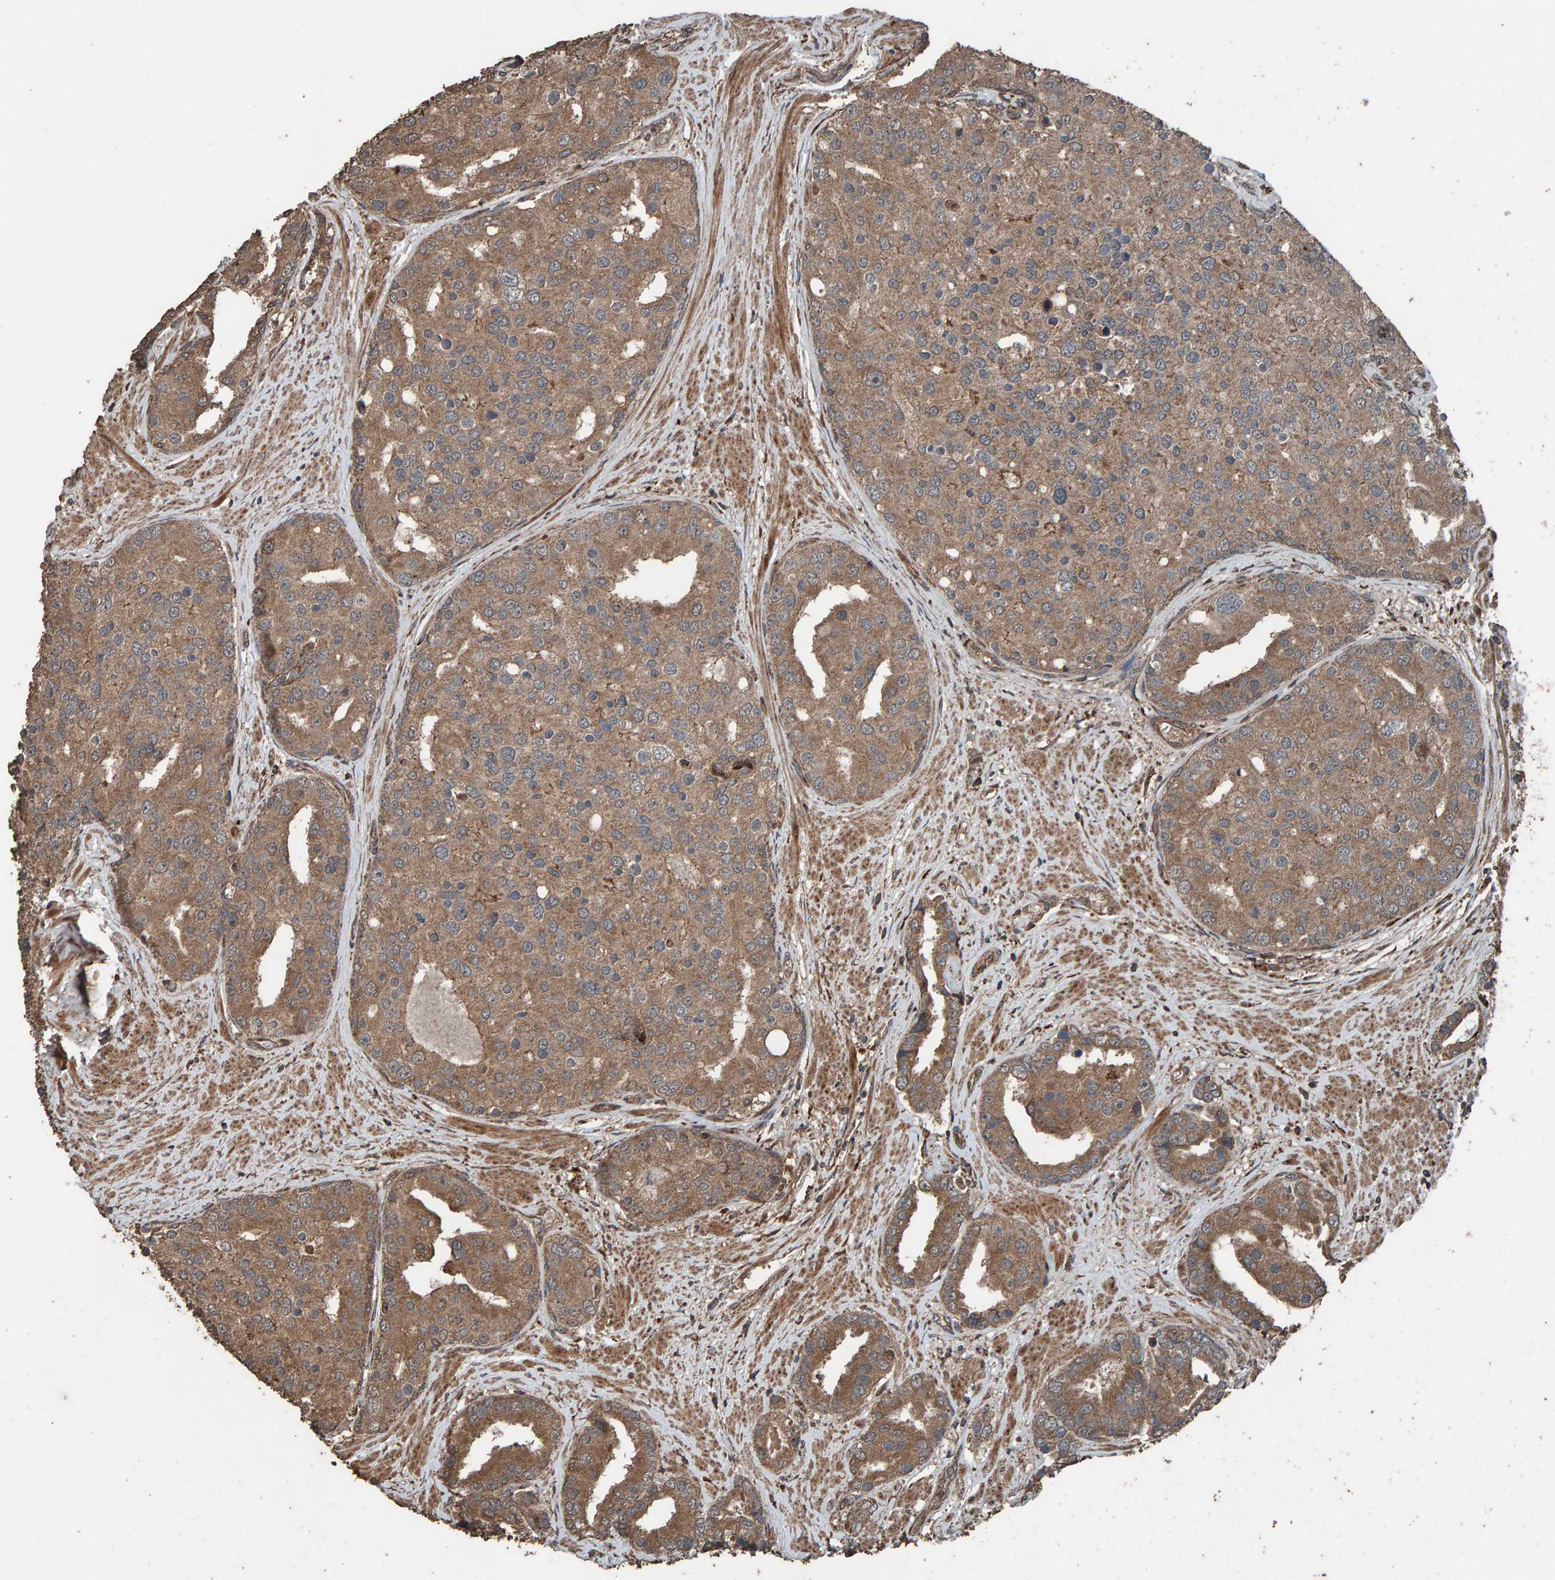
{"staining": {"intensity": "moderate", "quantity": ">75%", "location": "cytoplasmic/membranous"}, "tissue": "prostate cancer", "cell_type": "Tumor cells", "image_type": "cancer", "snomed": [{"axis": "morphology", "description": "Adenocarcinoma, High grade"}, {"axis": "topography", "description": "Prostate"}], "caption": "The histopathology image exhibits immunohistochemical staining of adenocarcinoma (high-grade) (prostate). There is moderate cytoplasmic/membranous positivity is present in approximately >75% of tumor cells.", "gene": "DUS1L", "patient": {"sex": "male", "age": 50}}